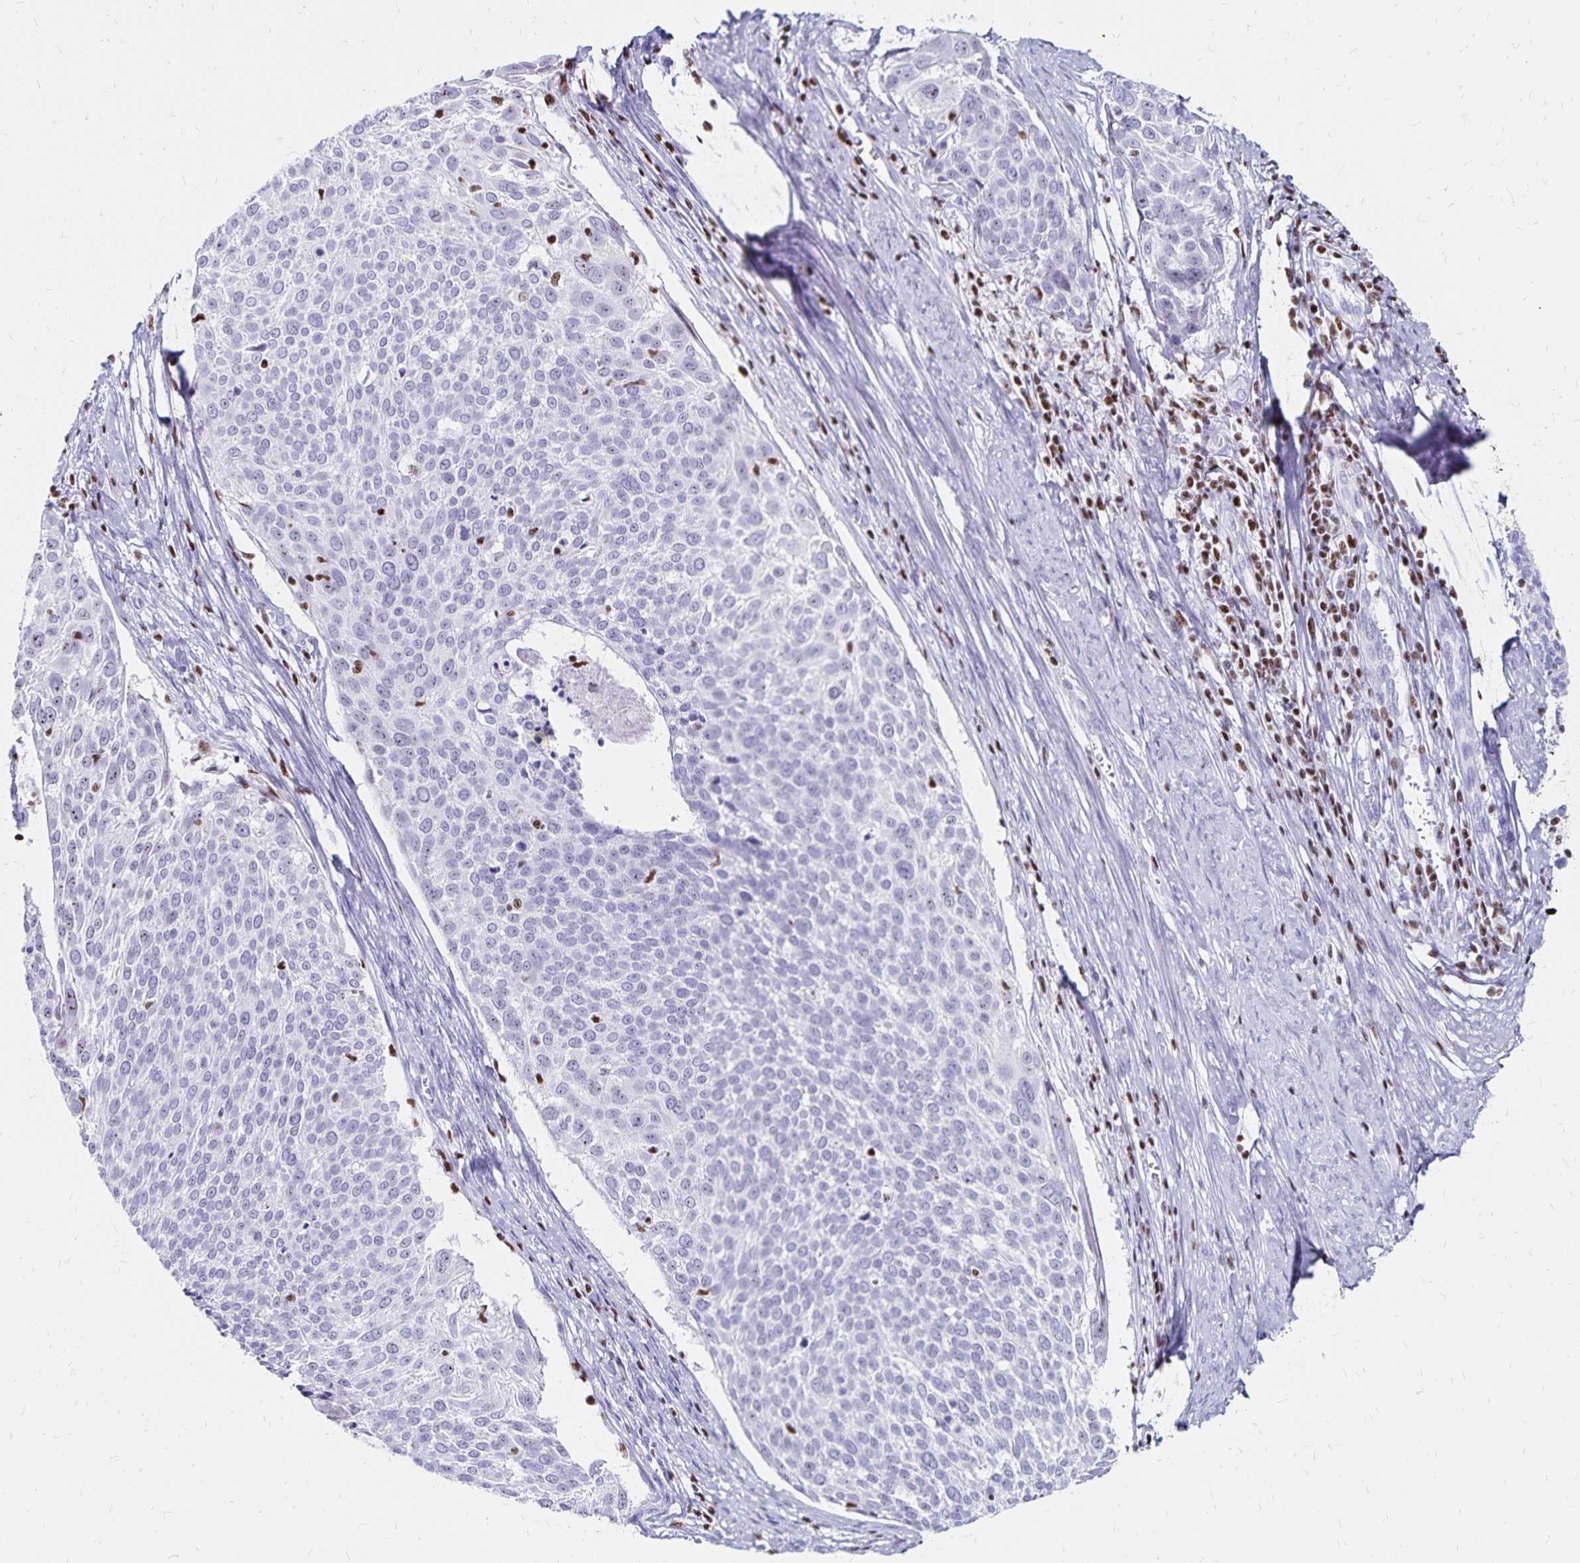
{"staining": {"intensity": "negative", "quantity": "none", "location": "none"}, "tissue": "cervical cancer", "cell_type": "Tumor cells", "image_type": "cancer", "snomed": [{"axis": "morphology", "description": "Squamous cell carcinoma, NOS"}, {"axis": "topography", "description": "Cervix"}], "caption": "Immunohistochemistry (IHC) photomicrograph of human cervical cancer (squamous cell carcinoma) stained for a protein (brown), which demonstrates no expression in tumor cells.", "gene": "IKZF1", "patient": {"sex": "female", "age": 39}}